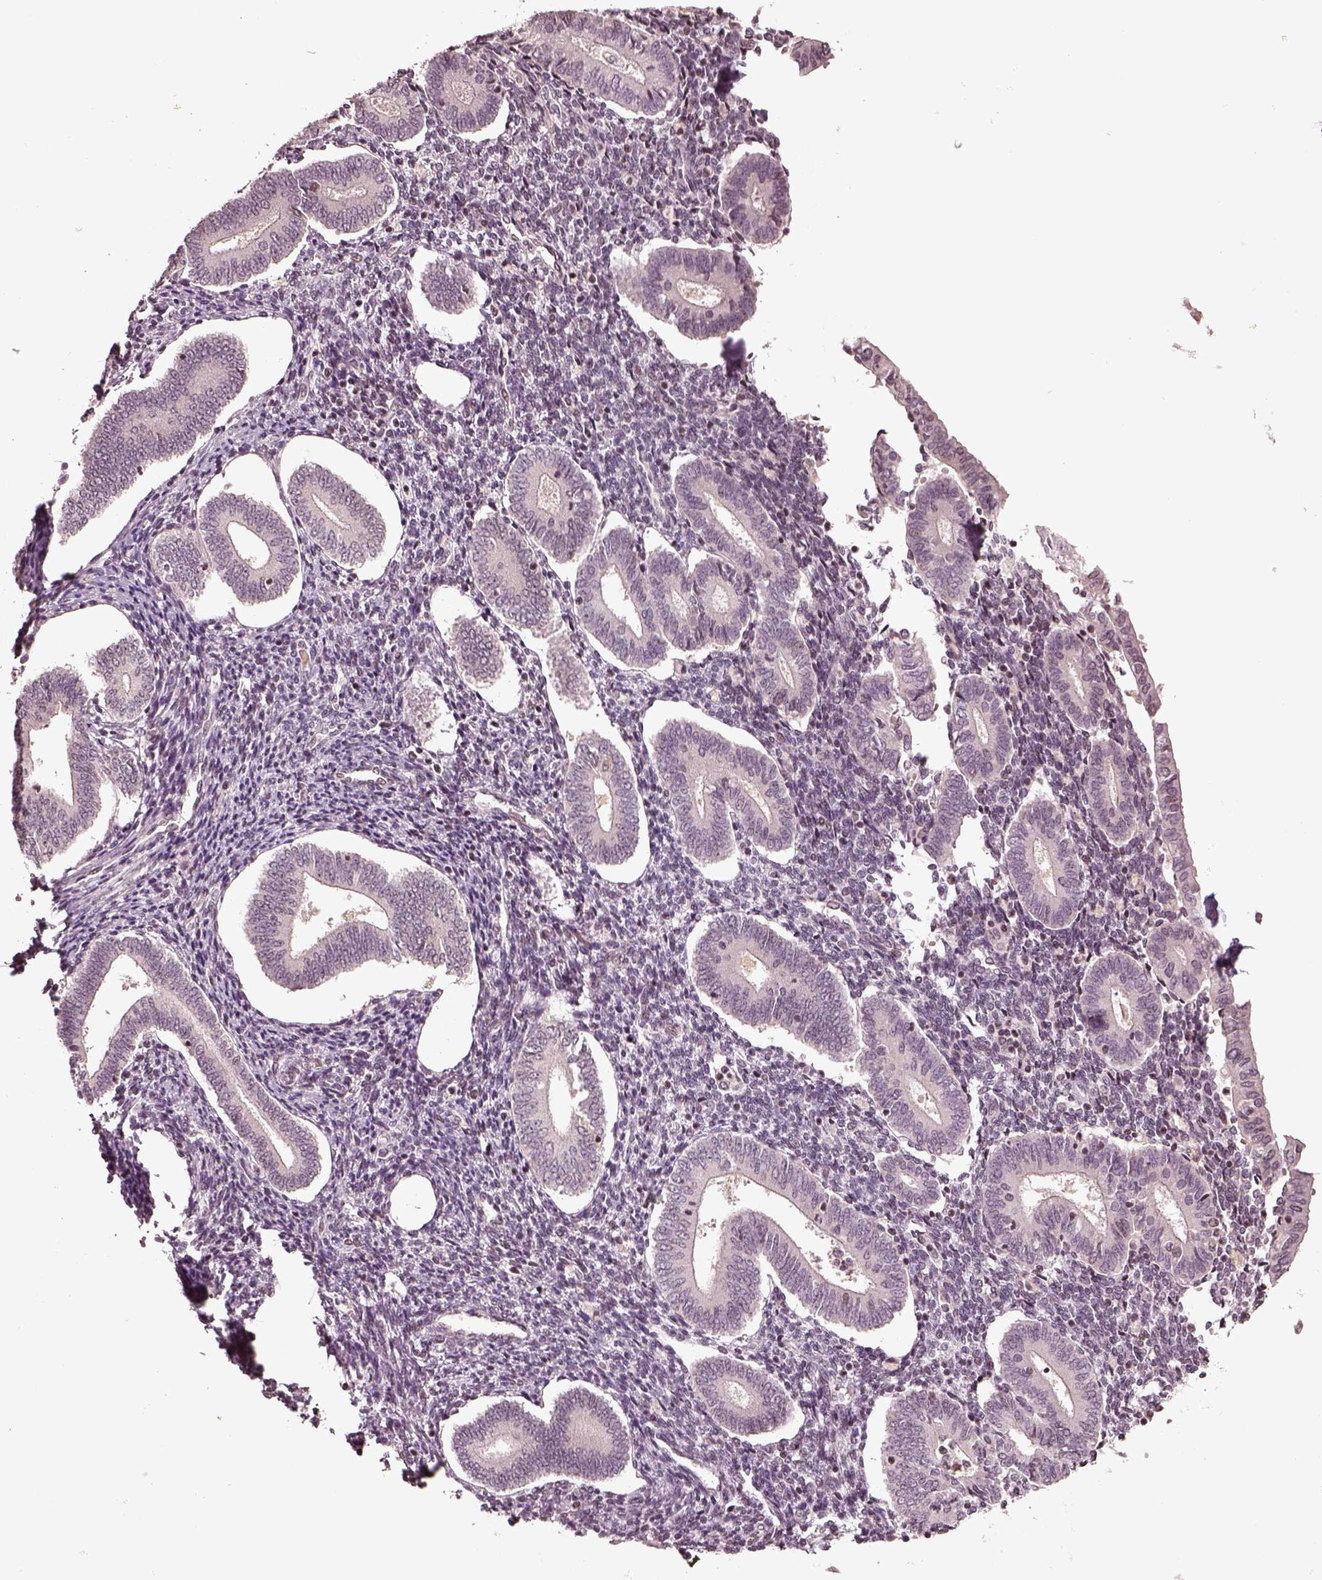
{"staining": {"intensity": "negative", "quantity": "none", "location": "none"}, "tissue": "endometrium", "cell_type": "Cells in endometrial stroma", "image_type": "normal", "snomed": [{"axis": "morphology", "description": "Normal tissue, NOS"}, {"axis": "topography", "description": "Endometrium"}], "caption": "This micrograph is of normal endometrium stained with immunohistochemistry (IHC) to label a protein in brown with the nuclei are counter-stained blue. There is no positivity in cells in endometrial stroma.", "gene": "GRM4", "patient": {"sex": "female", "age": 40}}